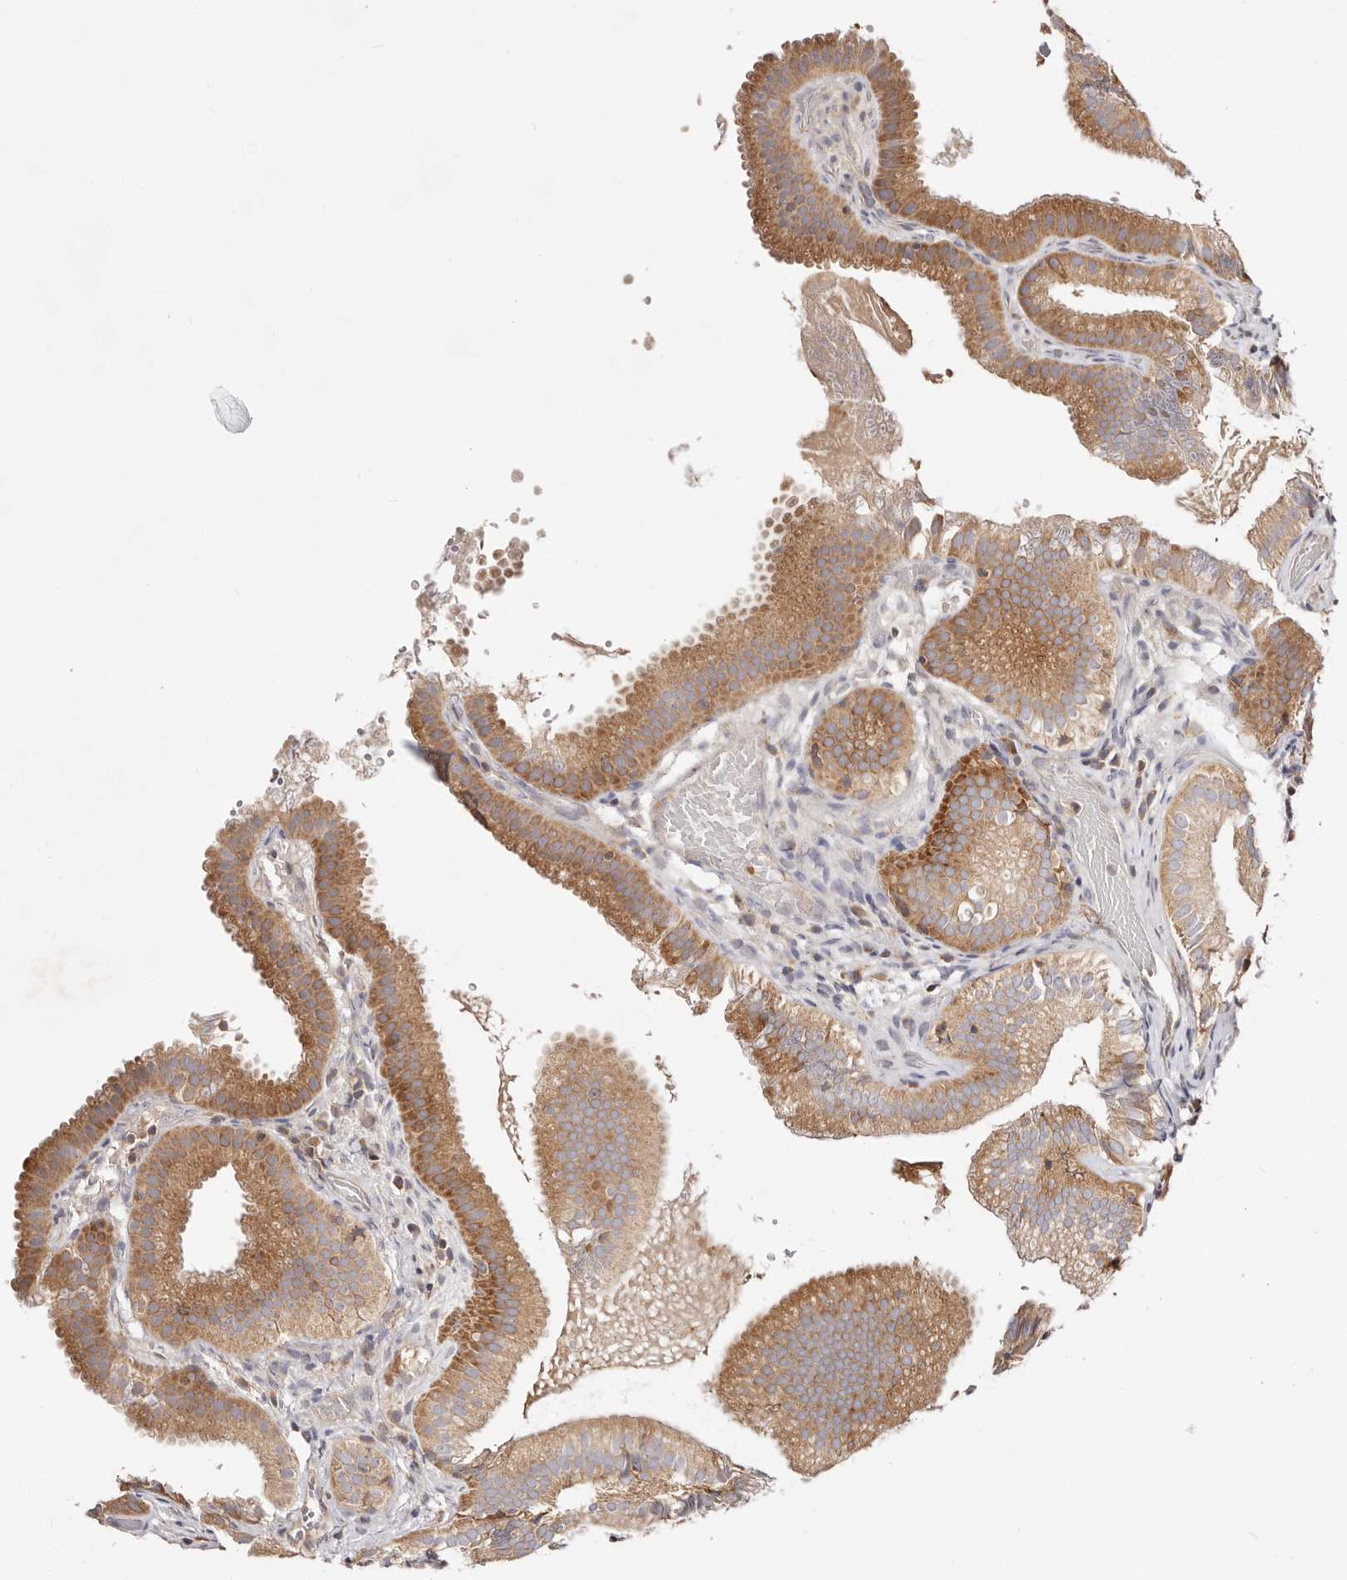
{"staining": {"intensity": "moderate", "quantity": ">75%", "location": "cytoplasmic/membranous"}, "tissue": "gallbladder", "cell_type": "Glandular cells", "image_type": "normal", "snomed": [{"axis": "morphology", "description": "Normal tissue, NOS"}, {"axis": "topography", "description": "Gallbladder"}], "caption": "Immunohistochemical staining of benign gallbladder shows >75% levels of moderate cytoplasmic/membranous protein expression in about >75% of glandular cells. The staining is performed using DAB brown chromogen to label protein expression. The nuclei are counter-stained blue using hematoxylin.", "gene": "GNA13", "patient": {"sex": "female", "age": 30}}